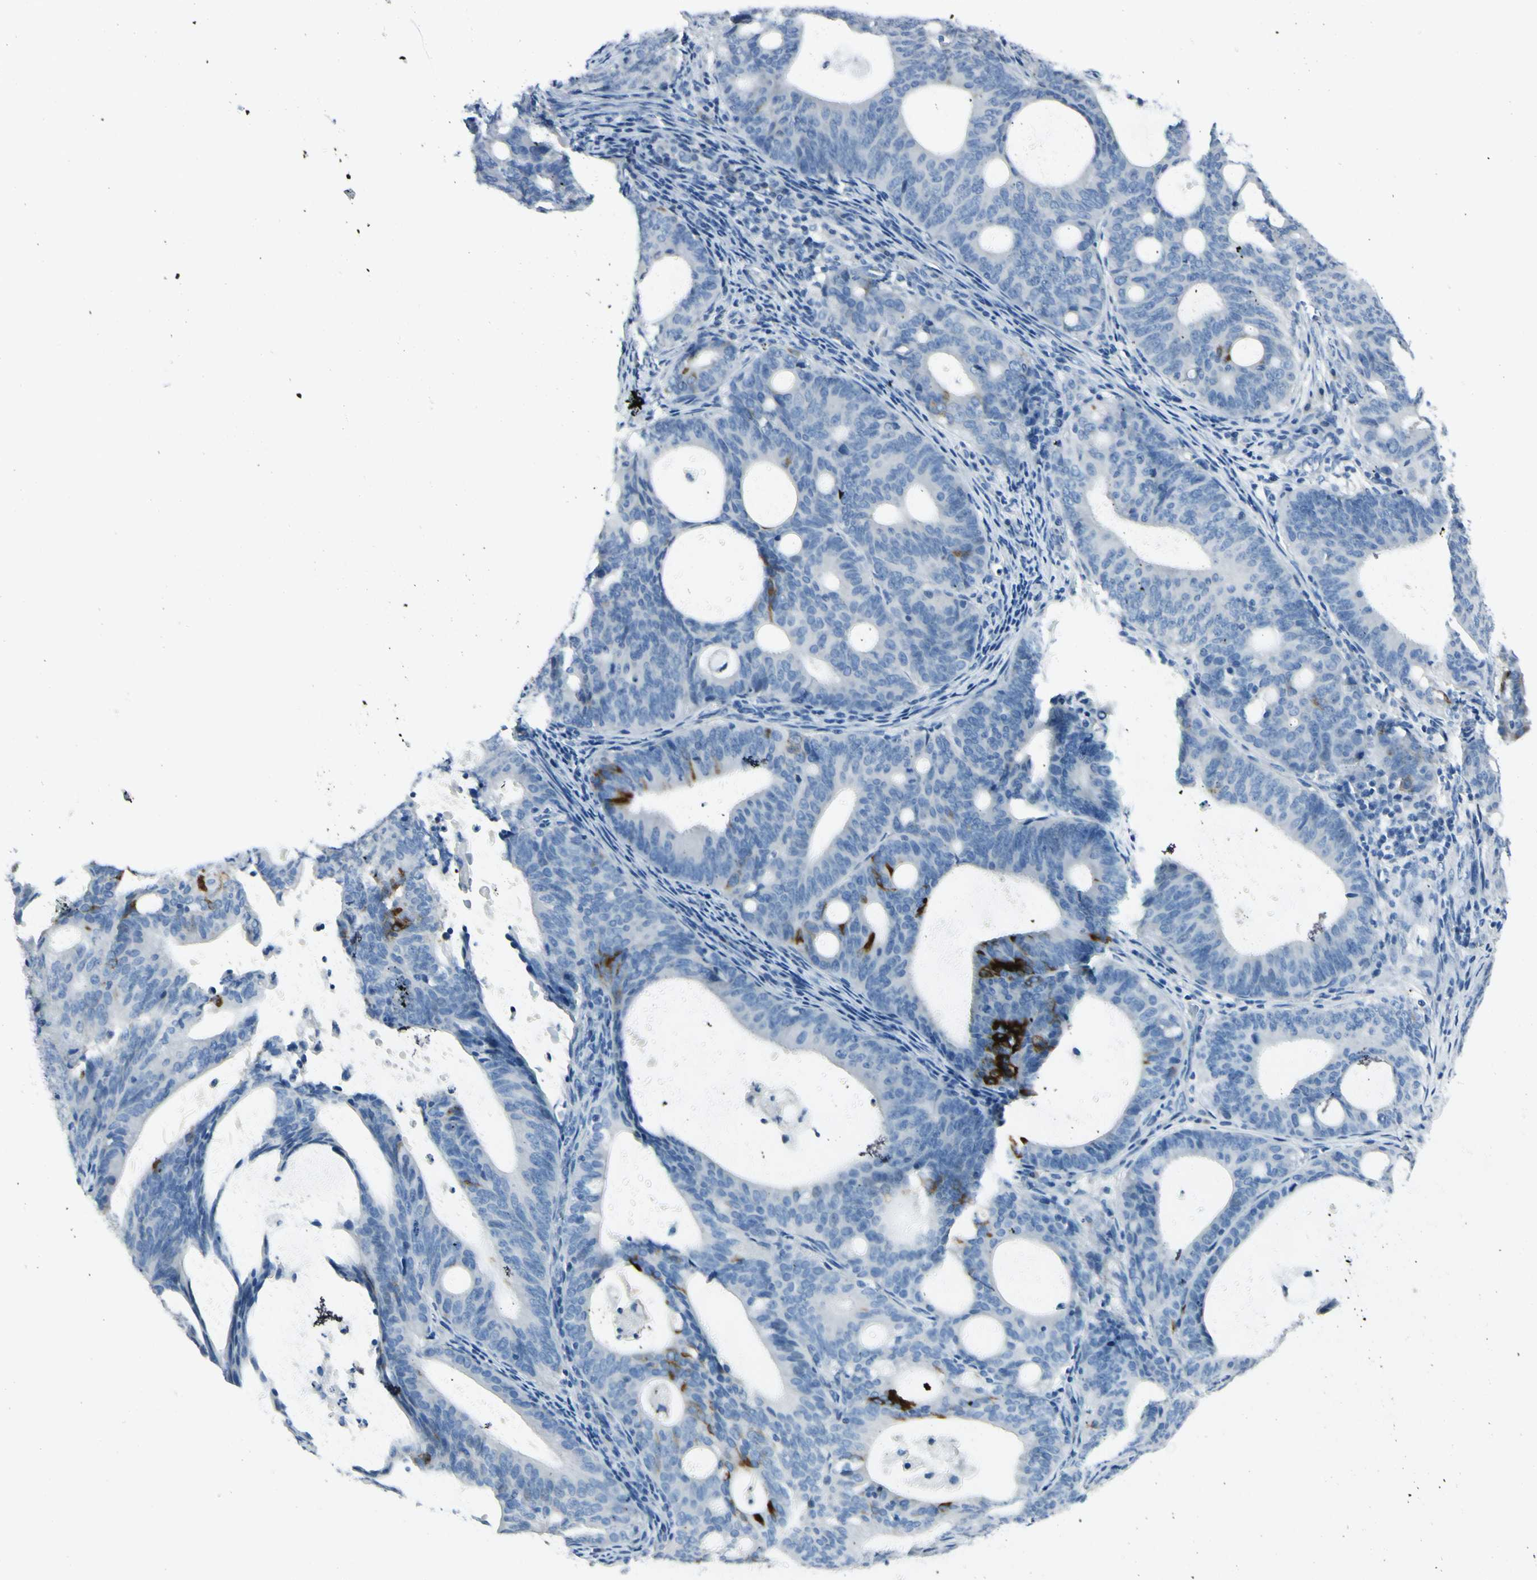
{"staining": {"intensity": "strong", "quantity": "<25%", "location": "cytoplasmic/membranous"}, "tissue": "endometrial cancer", "cell_type": "Tumor cells", "image_type": "cancer", "snomed": [{"axis": "morphology", "description": "Adenocarcinoma, NOS"}, {"axis": "topography", "description": "Uterus"}], "caption": "Immunohistochemistry micrograph of human endometrial cancer stained for a protein (brown), which shows medium levels of strong cytoplasmic/membranous expression in approximately <25% of tumor cells.", "gene": "DLG4", "patient": {"sex": "female", "age": 83}}